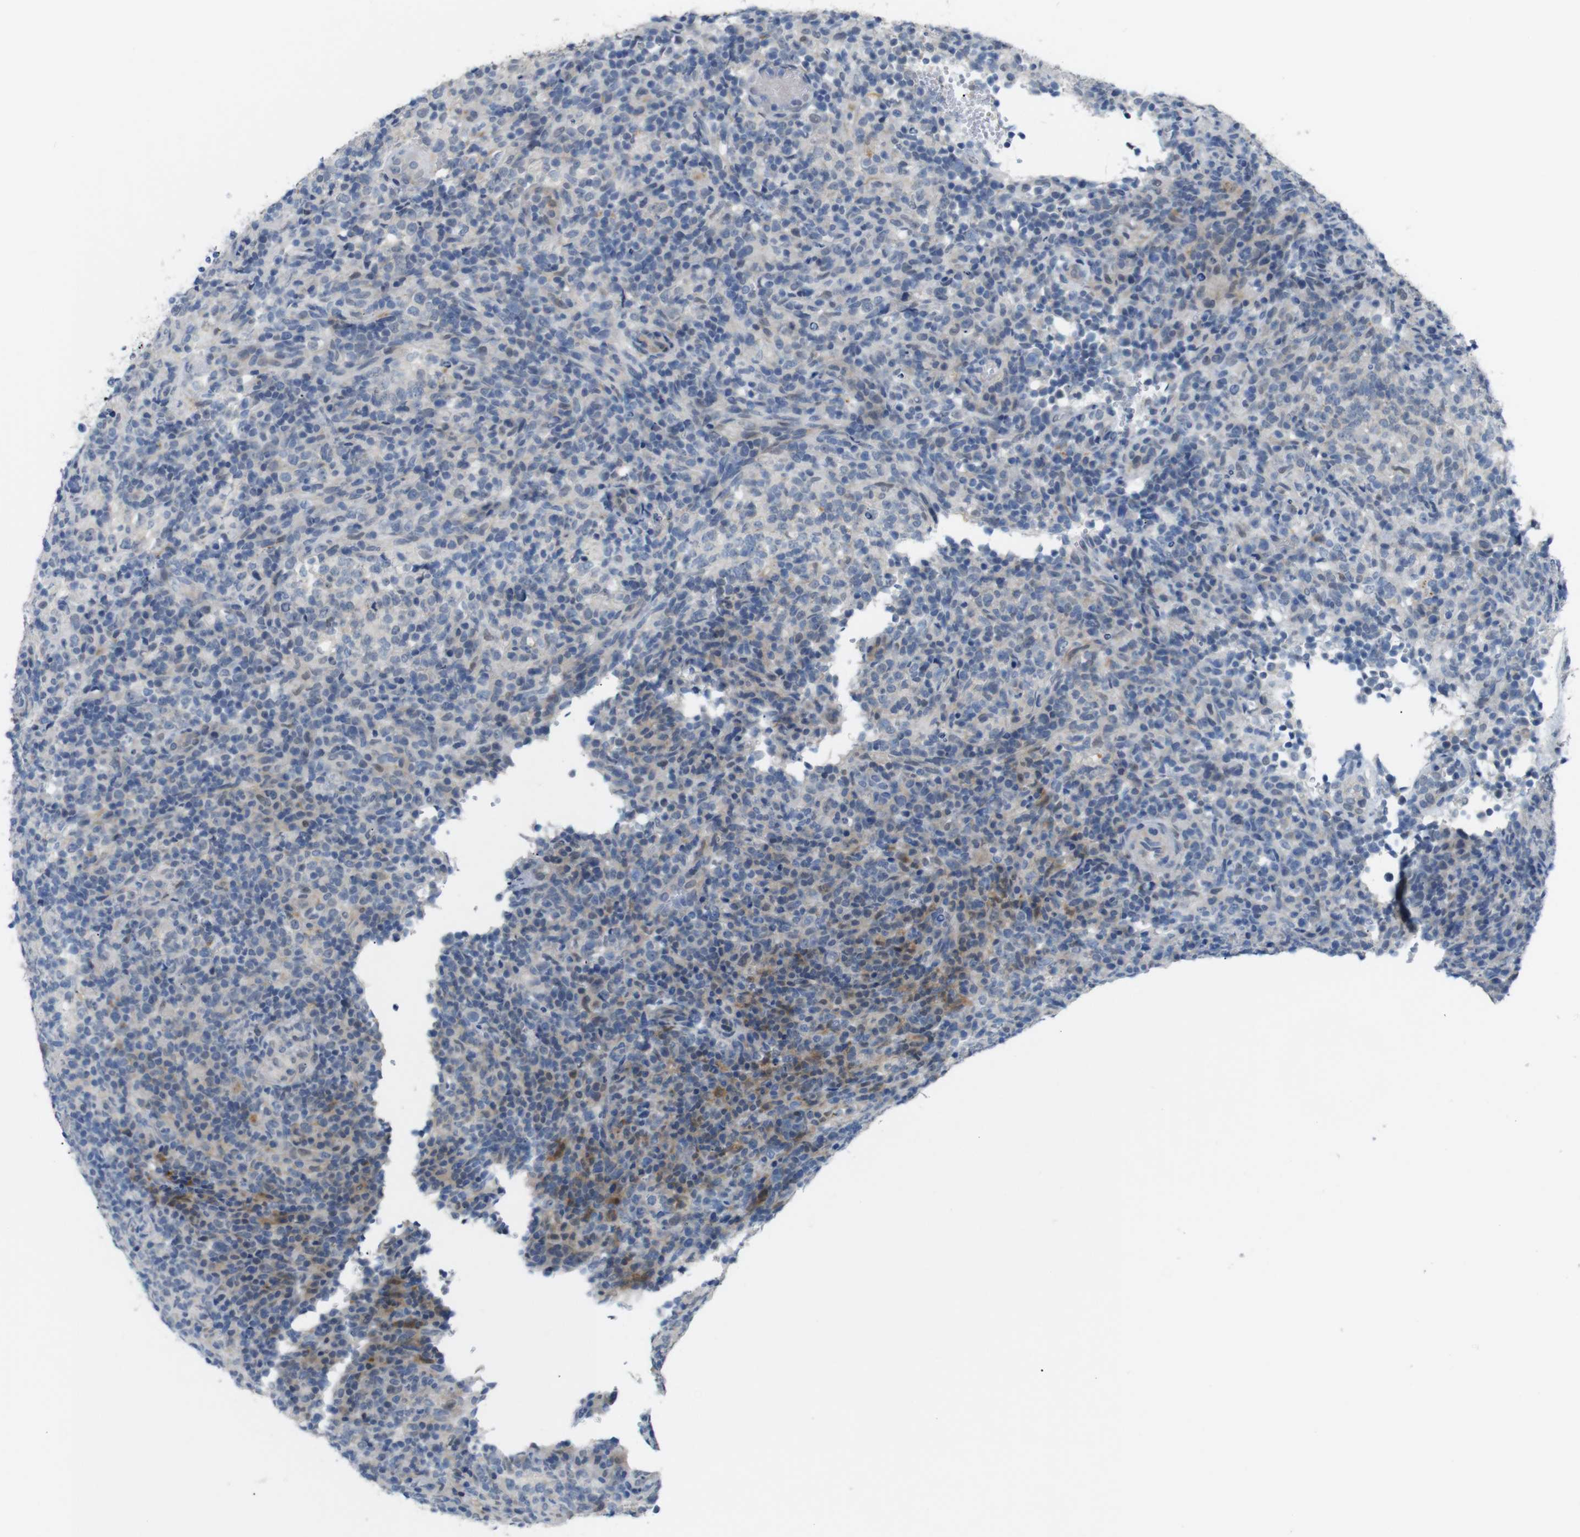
{"staining": {"intensity": "weak", "quantity": "<25%", "location": "cytoplasmic/membranous"}, "tissue": "lymphoma", "cell_type": "Tumor cells", "image_type": "cancer", "snomed": [{"axis": "morphology", "description": "Malignant lymphoma, non-Hodgkin's type, High grade"}, {"axis": "topography", "description": "Lymph node"}], "caption": "Immunohistochemistry (IHC) image of high-grade malignant lymphoma, non-Hodgkin's type stained for a protein (brown), which exhibits no positivity in tumor cells.", "gene": "CHRM5", "patient": {"sex": "female", "age": 76}}